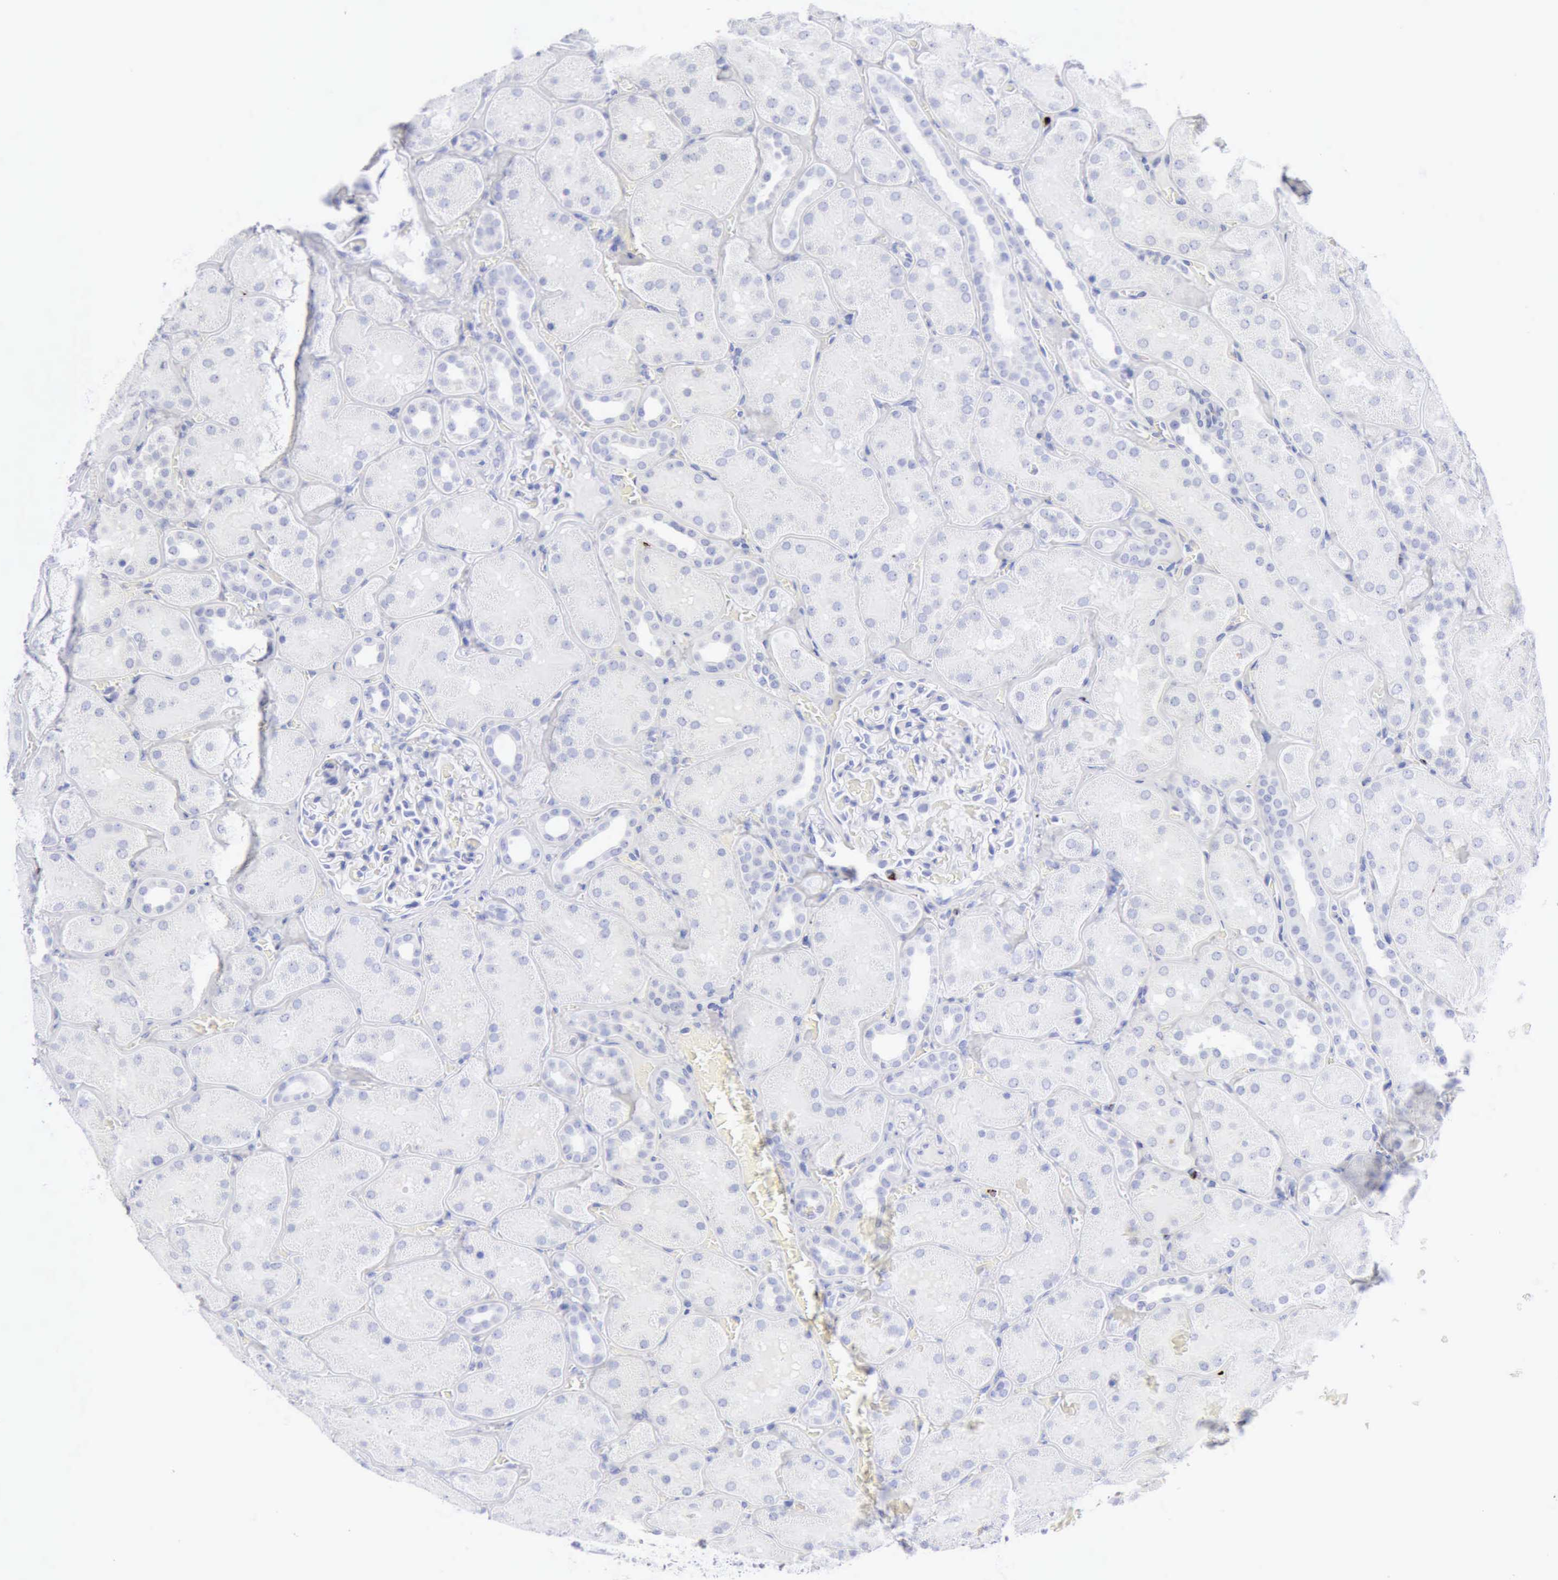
{"staining": {"intensity": "negative", "quantity": "none", "location": "none"}, "tissue": "kidney", "cell_type": "Cells in glomeruli", "image_type": "normal", "snomed": [{"axis": "morphology", "description": "Normal tissue, NOS"}, {"axis": "topography", "description": "Kidney"}], "caption": "Immunohistochemistry image of unremarkable human kidney stained for a protein (brown), which displays no staining in cells in glomeruli. Nuclei are stained in blue.", "gene": "GZMB", "patient": {"sex": "male", "age": 28}}